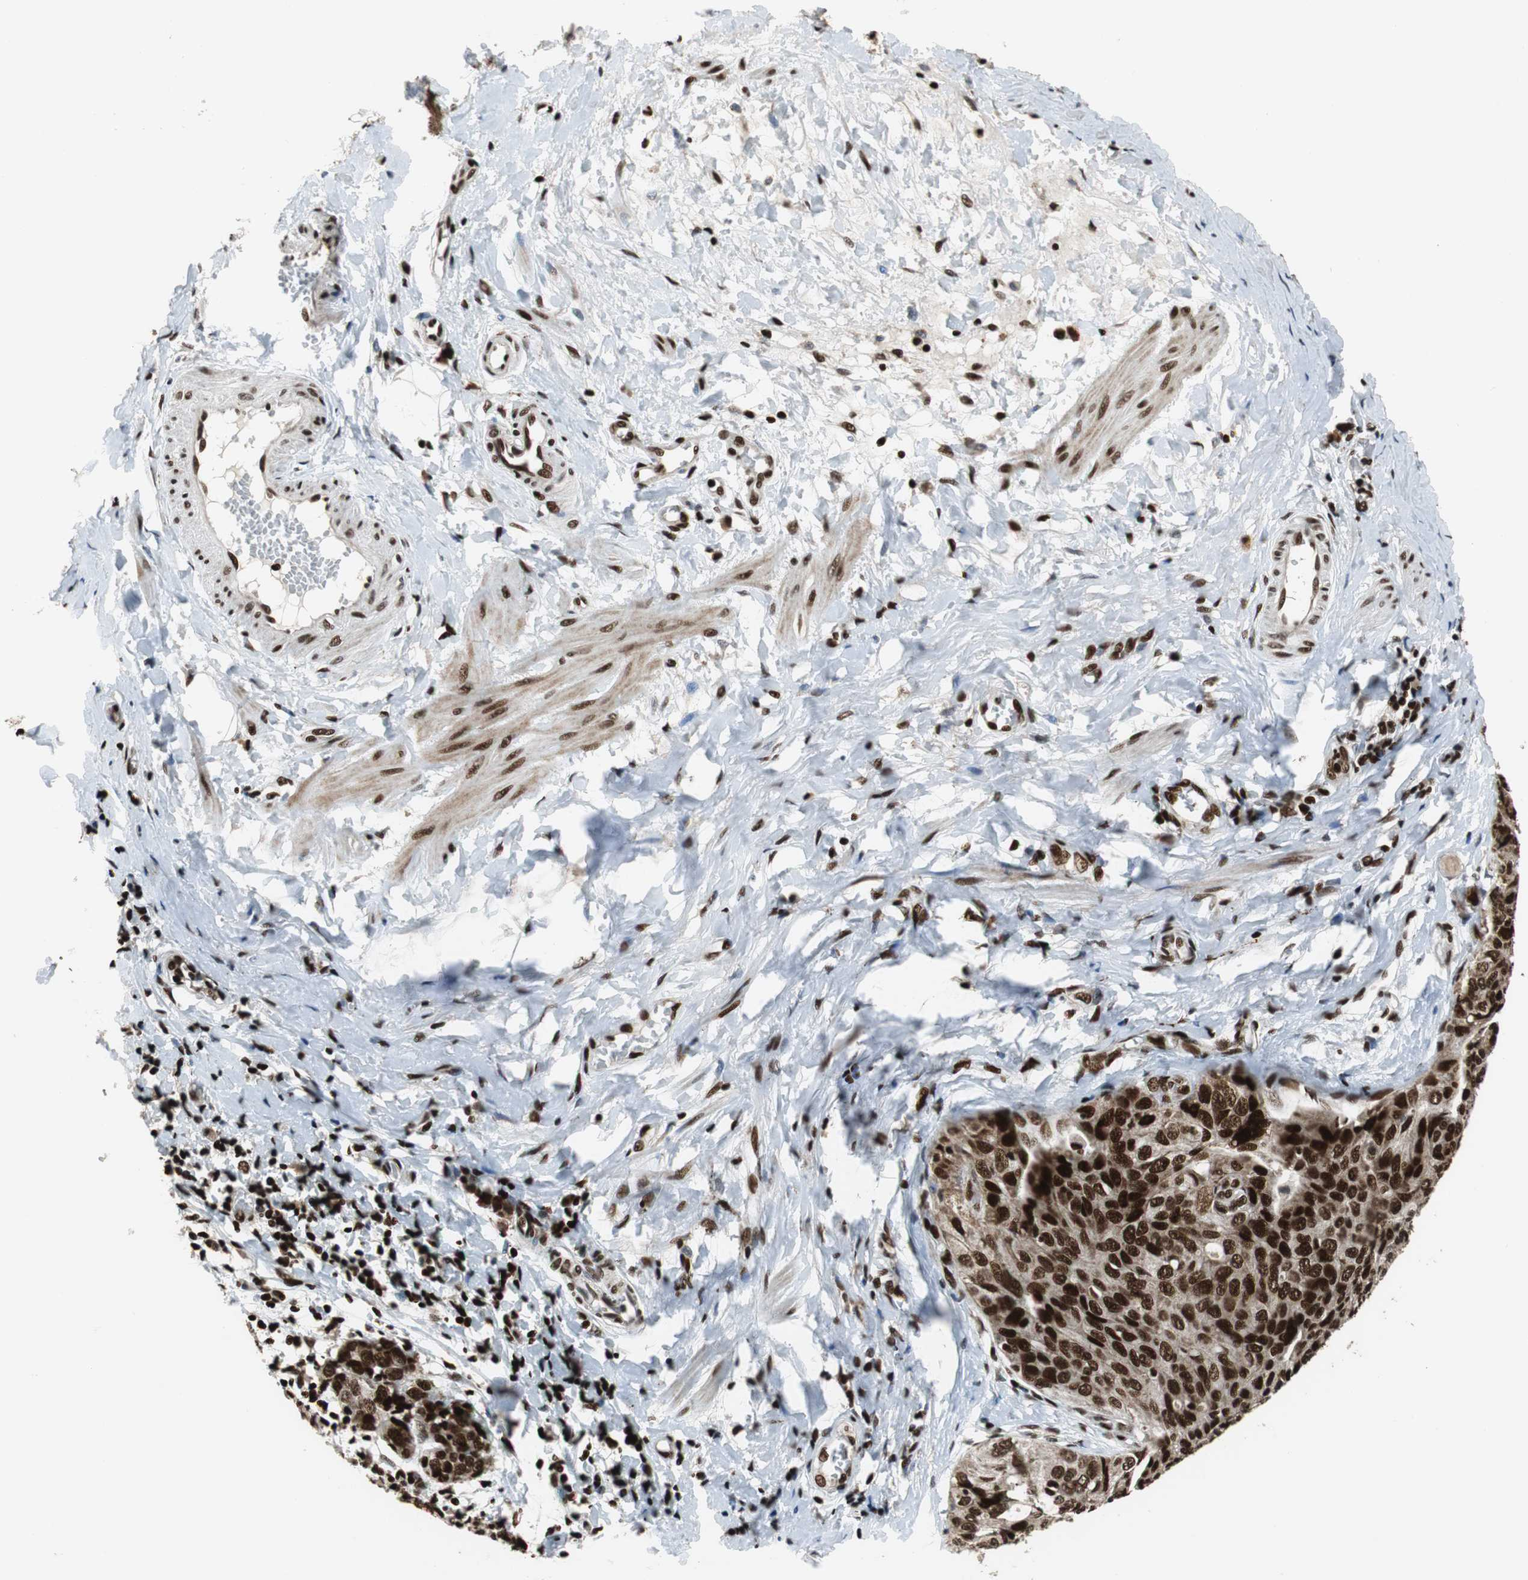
{"staining": {"intensity": "strong", "quantity": ">75%", "location": "nuclear"}, "tissue": "ovarian cancer", "cell_type": "Tumor cells", "image_type": "cancer", "snomed": [{"axis": "morphology", "description": "Carcinoma, endometroid"}, {"axis": "topography", "description": "Ovary"}], "caption": "Approximately >75% of tumor cells in endometroid carcinoma (ovarian) display strong nuclear protein staining as visualized by brown immunohistochemical staining.", "gene": "HDAC1", "patient": {"sex": "female", "age": 60}}